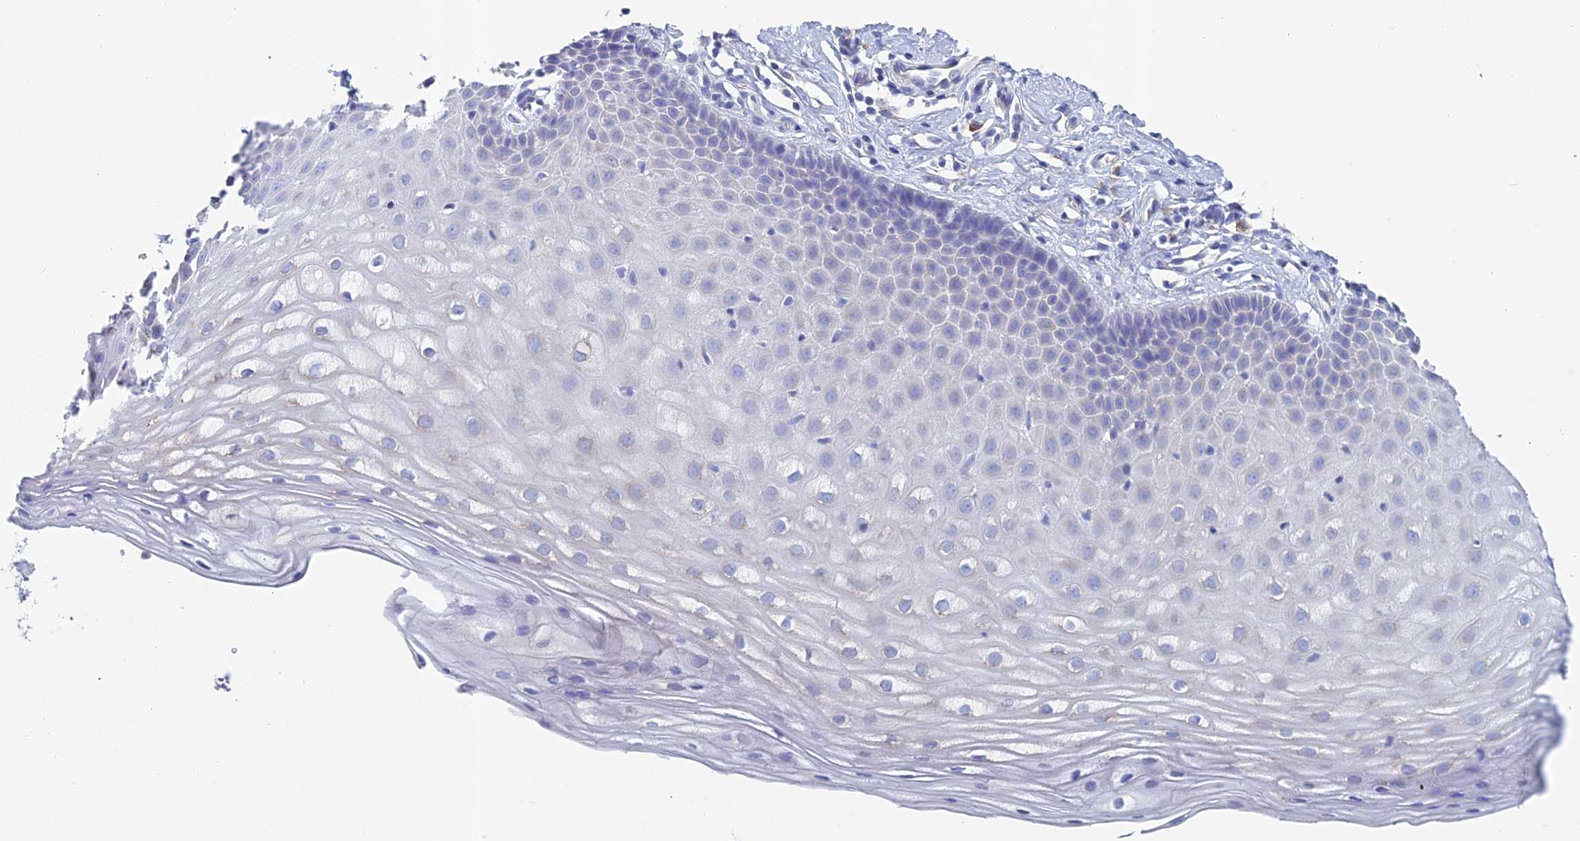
{"staining": {"intensity": "negative", "quantity": "none", "location": "none"}, "tissue": "cervix", "cell_type": "Squamous epithelial cells", "image_type": "normal", "snomed": [{"axis": "morphology", "description": "Normal tissue, NOS"}, {"axis": "topography", "description": "Cervix"}], "caption": "Squamous epithelial cells show no significant expression in normal cervix. (Brightfield microscopy of DAB (3,3'-diaminobenzidine) IHC at high magnification).", "gene": "CRACR2B", "patient": {"sex": "female", "age": 36}}